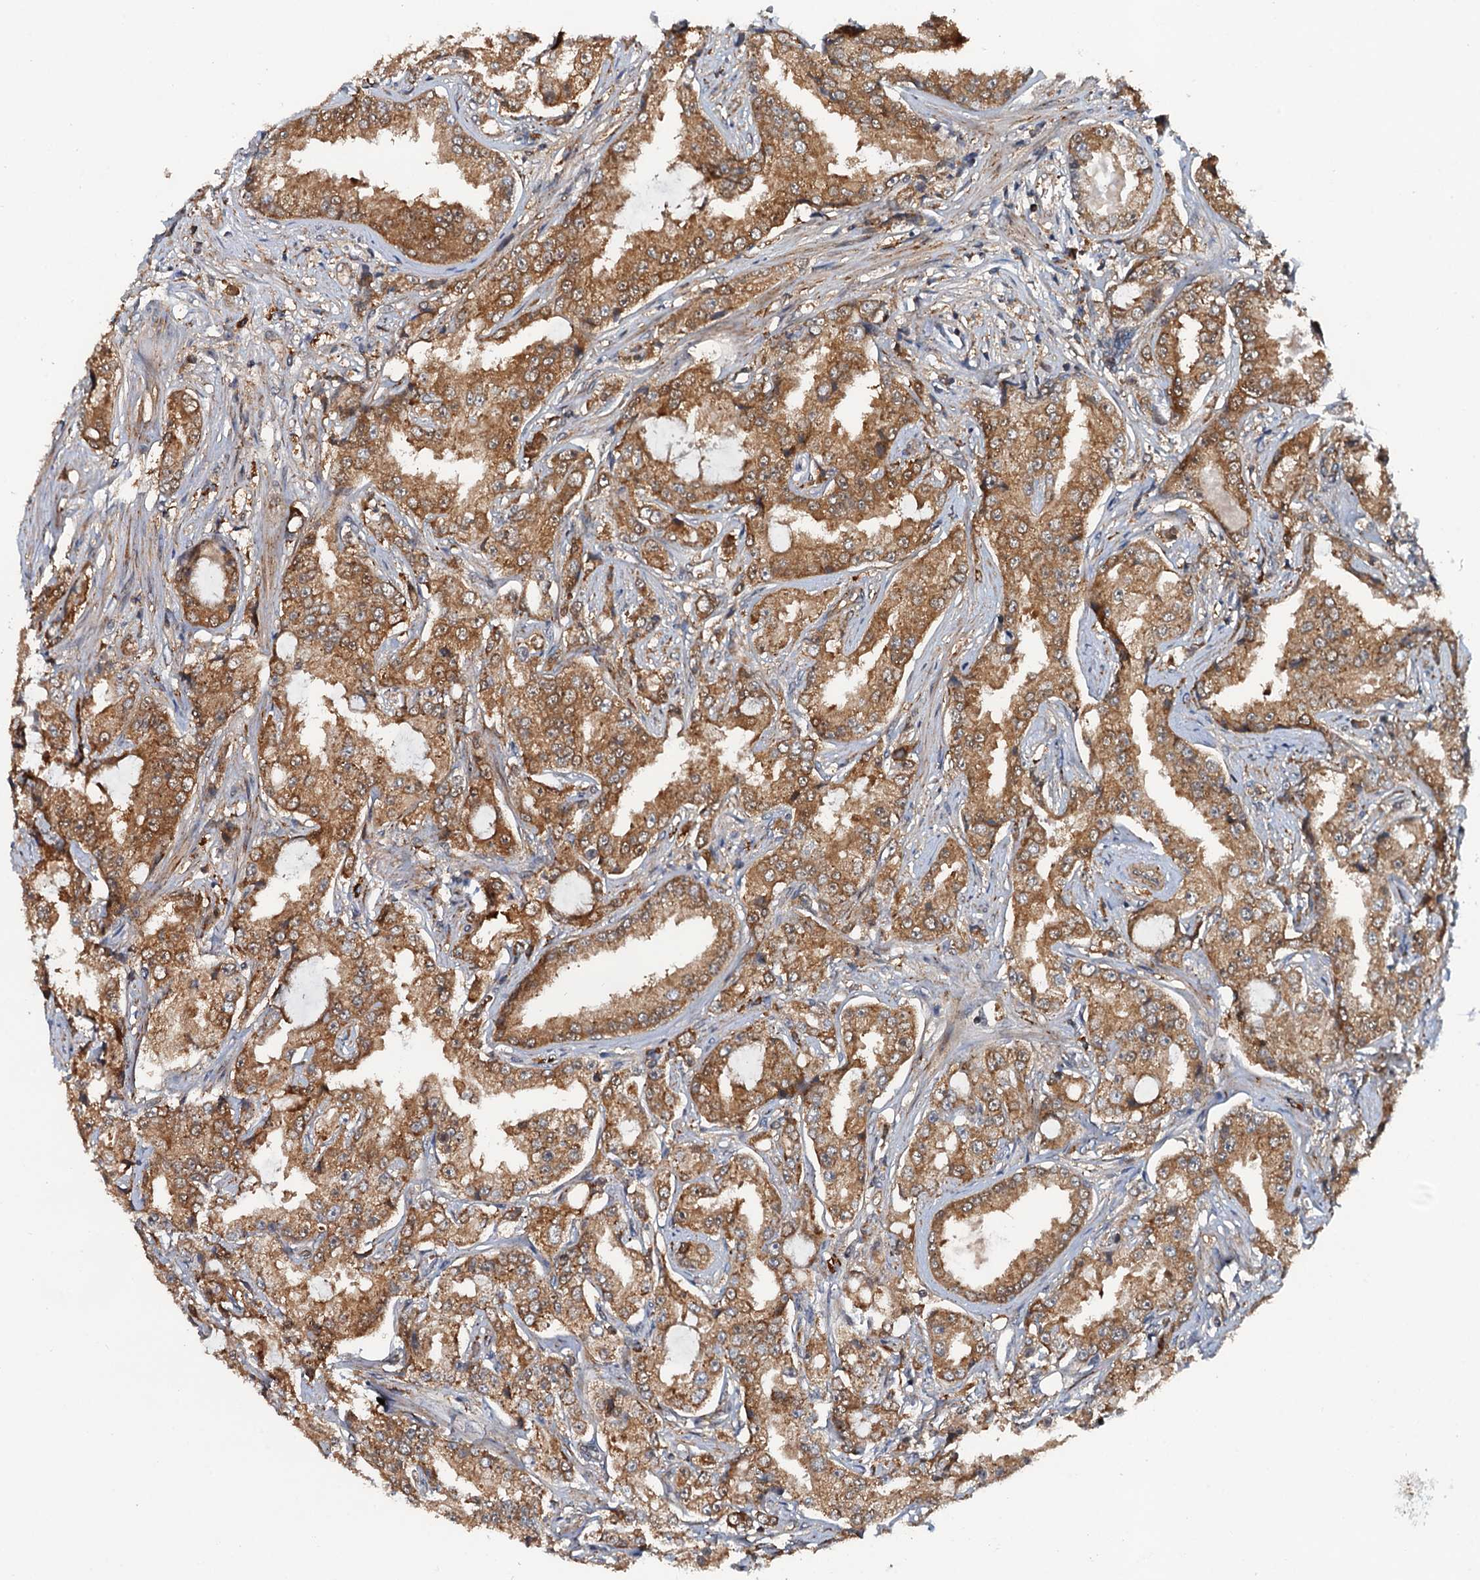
{"staining": {"intensity": "moderate", "quantity": ">75%", "location": "cytoplasmic/membranous"}, "tissue": "prostate cancer", "cell_type": "Tumor cells", "image_type": "cancer", "snomed": [{"axis": "morphology", "description": "Adenocarcinoma, High grade"}, {"axis": "topography", "description": "Prostate"}], "caption": "Prostate cancer (adenocarcinoma (high-grade)) stained with DAB immunohistochemistry reveals medium levels of moderate cytoplasmic/membranous staining in about >75% of tumor cells.", "gene": "AAGAB", "patient": {"sex": "male", "age": 73}}